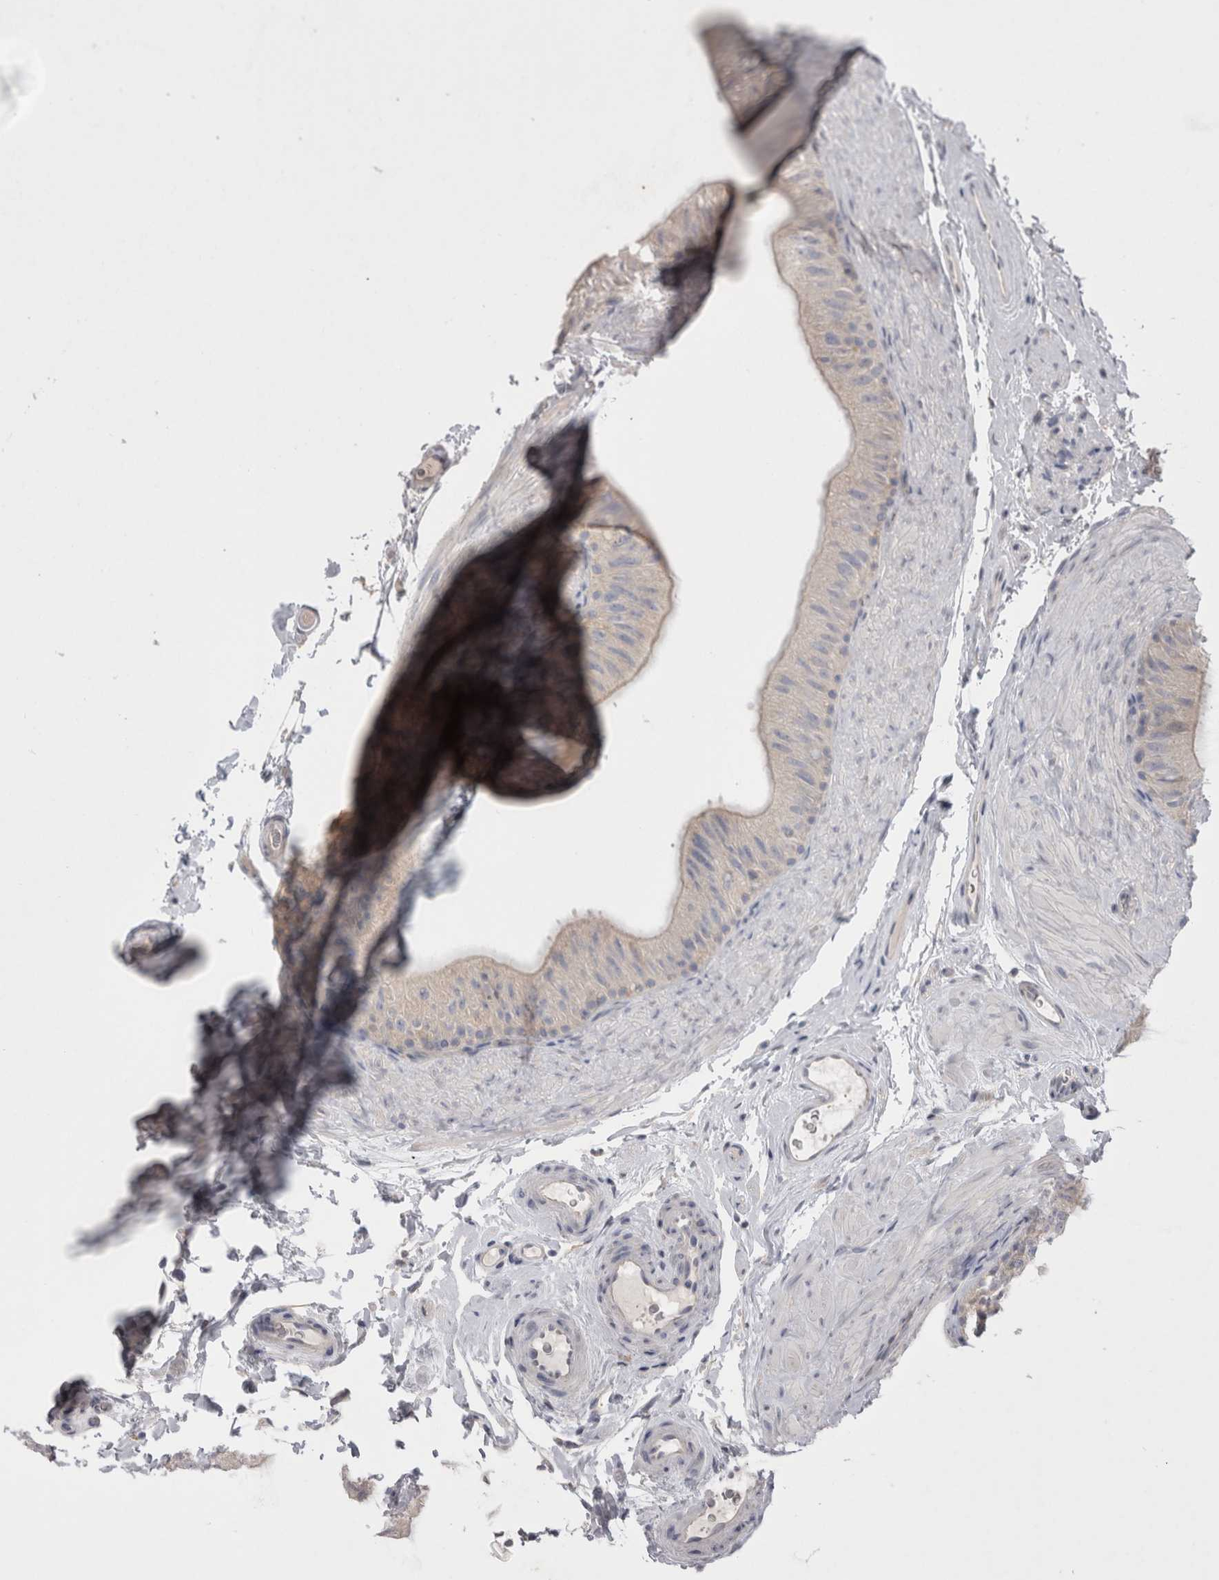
{"staining": {"intensity": "negative", "quantity": "none", "location": "none"}, "tissue": "epididymis", "cell_type": "Glandular cells", "image_type": "normal", "snomed": [{"axis": "morphology", "description": "Normal tissue, NOS"}, {"axis": "topography", "description": "Epididymis"}], "caption": "Histopathology image shows no significant protein staining in glandular cells of benign epididymis.", "gene": "LRRC40", "patient": {"sex": "male", "age": 49}}